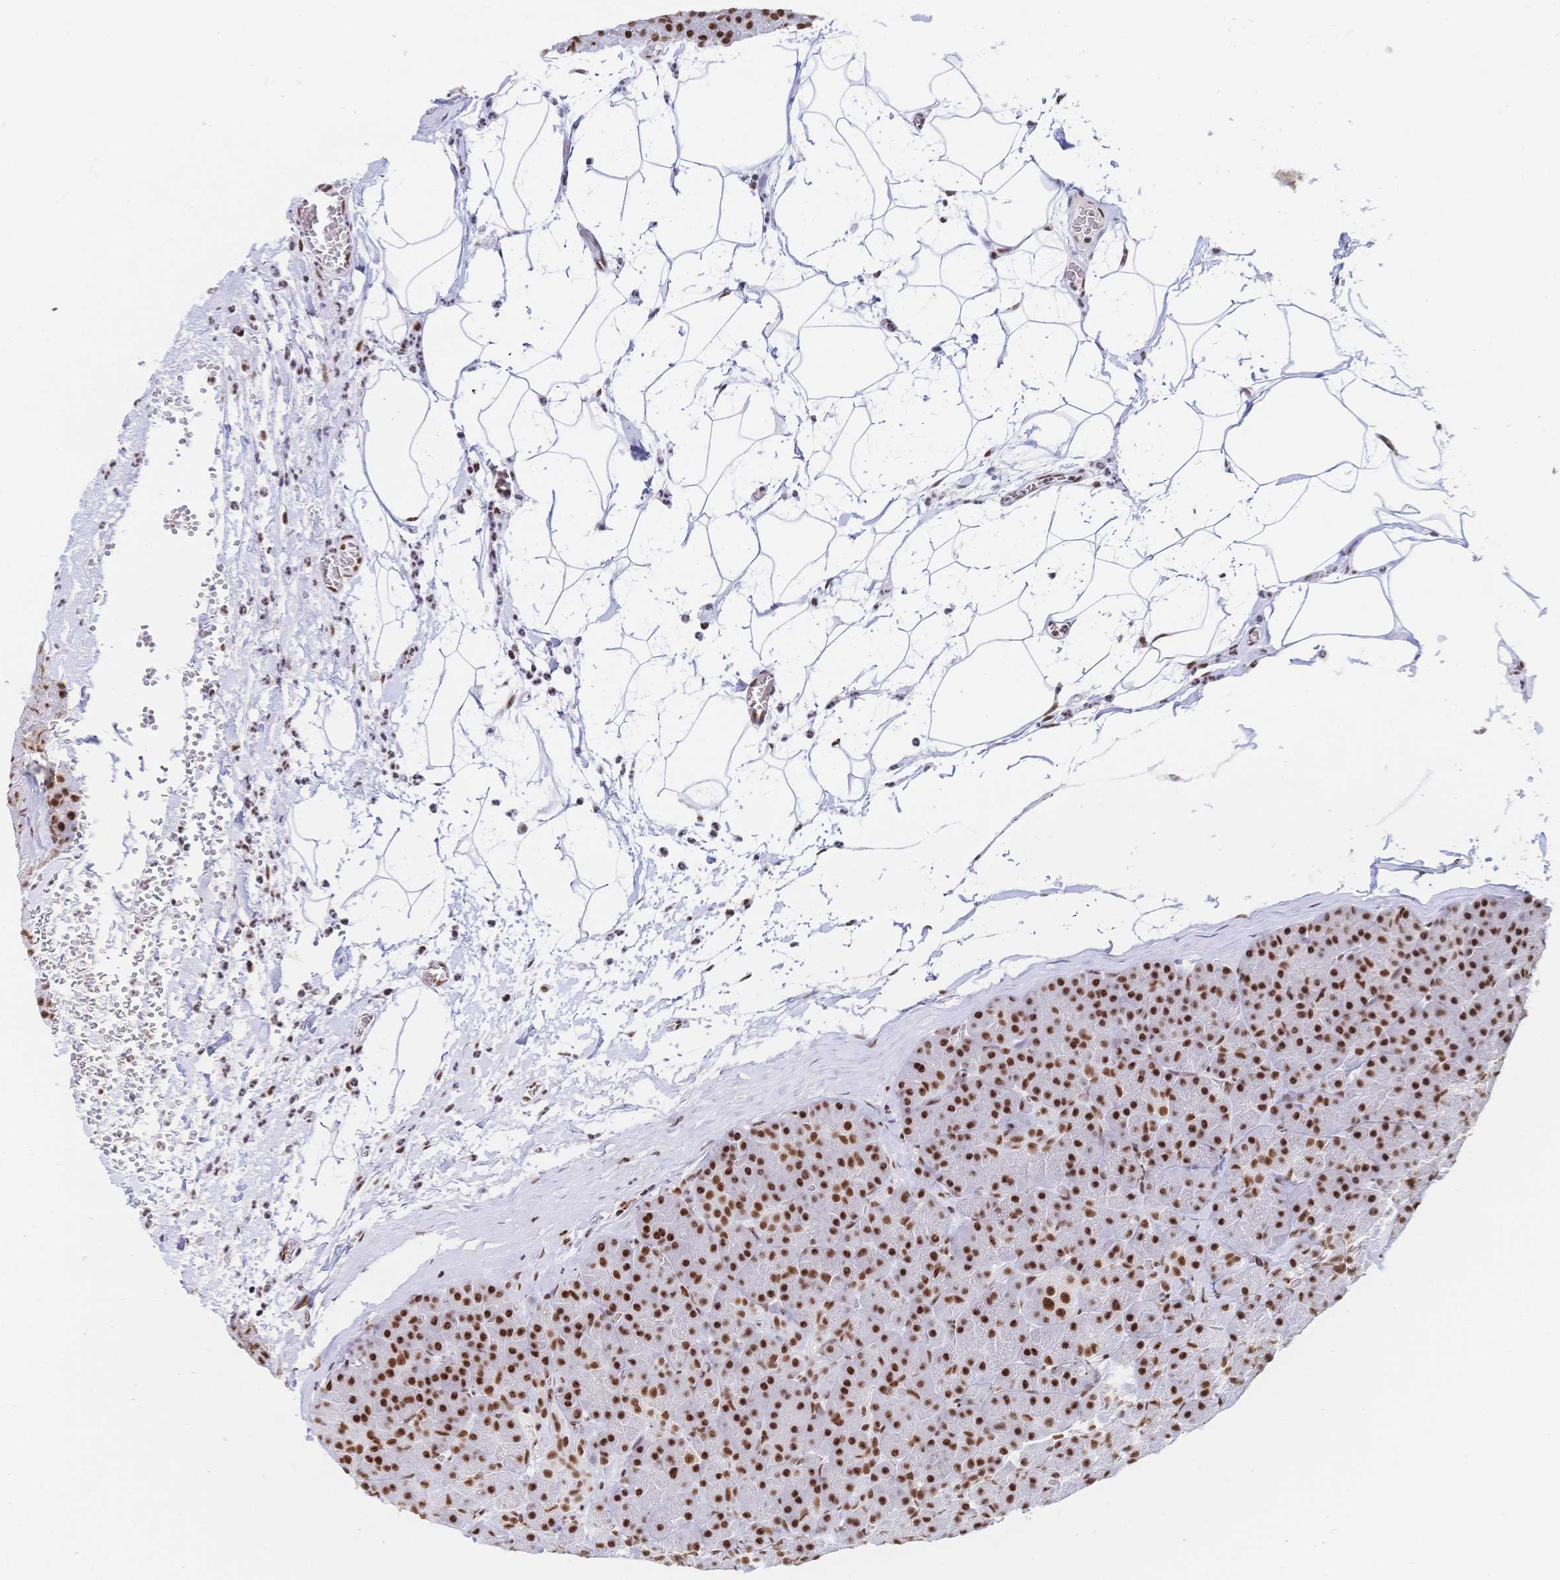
{"staining": {"intensity": "strong", "quantity": ">75%", "location": "nuclear"}, "tissue": "pancreas", "cell_type": "Exocrine glandular cells", "image_type": "normal", "snomed": [{"axis": "morphology", "description": "Normal tissue, NOS"}, {"axis": "topography", "description": "Pancreas"}], "caption": "Unremarkable pancreas displays strong nuclear expression in approximately >75% of exocrine glandular cells Nuclei are stained in blue..", "gene": "SRSF1", "patient": {"sex": "male", "age": 57}}